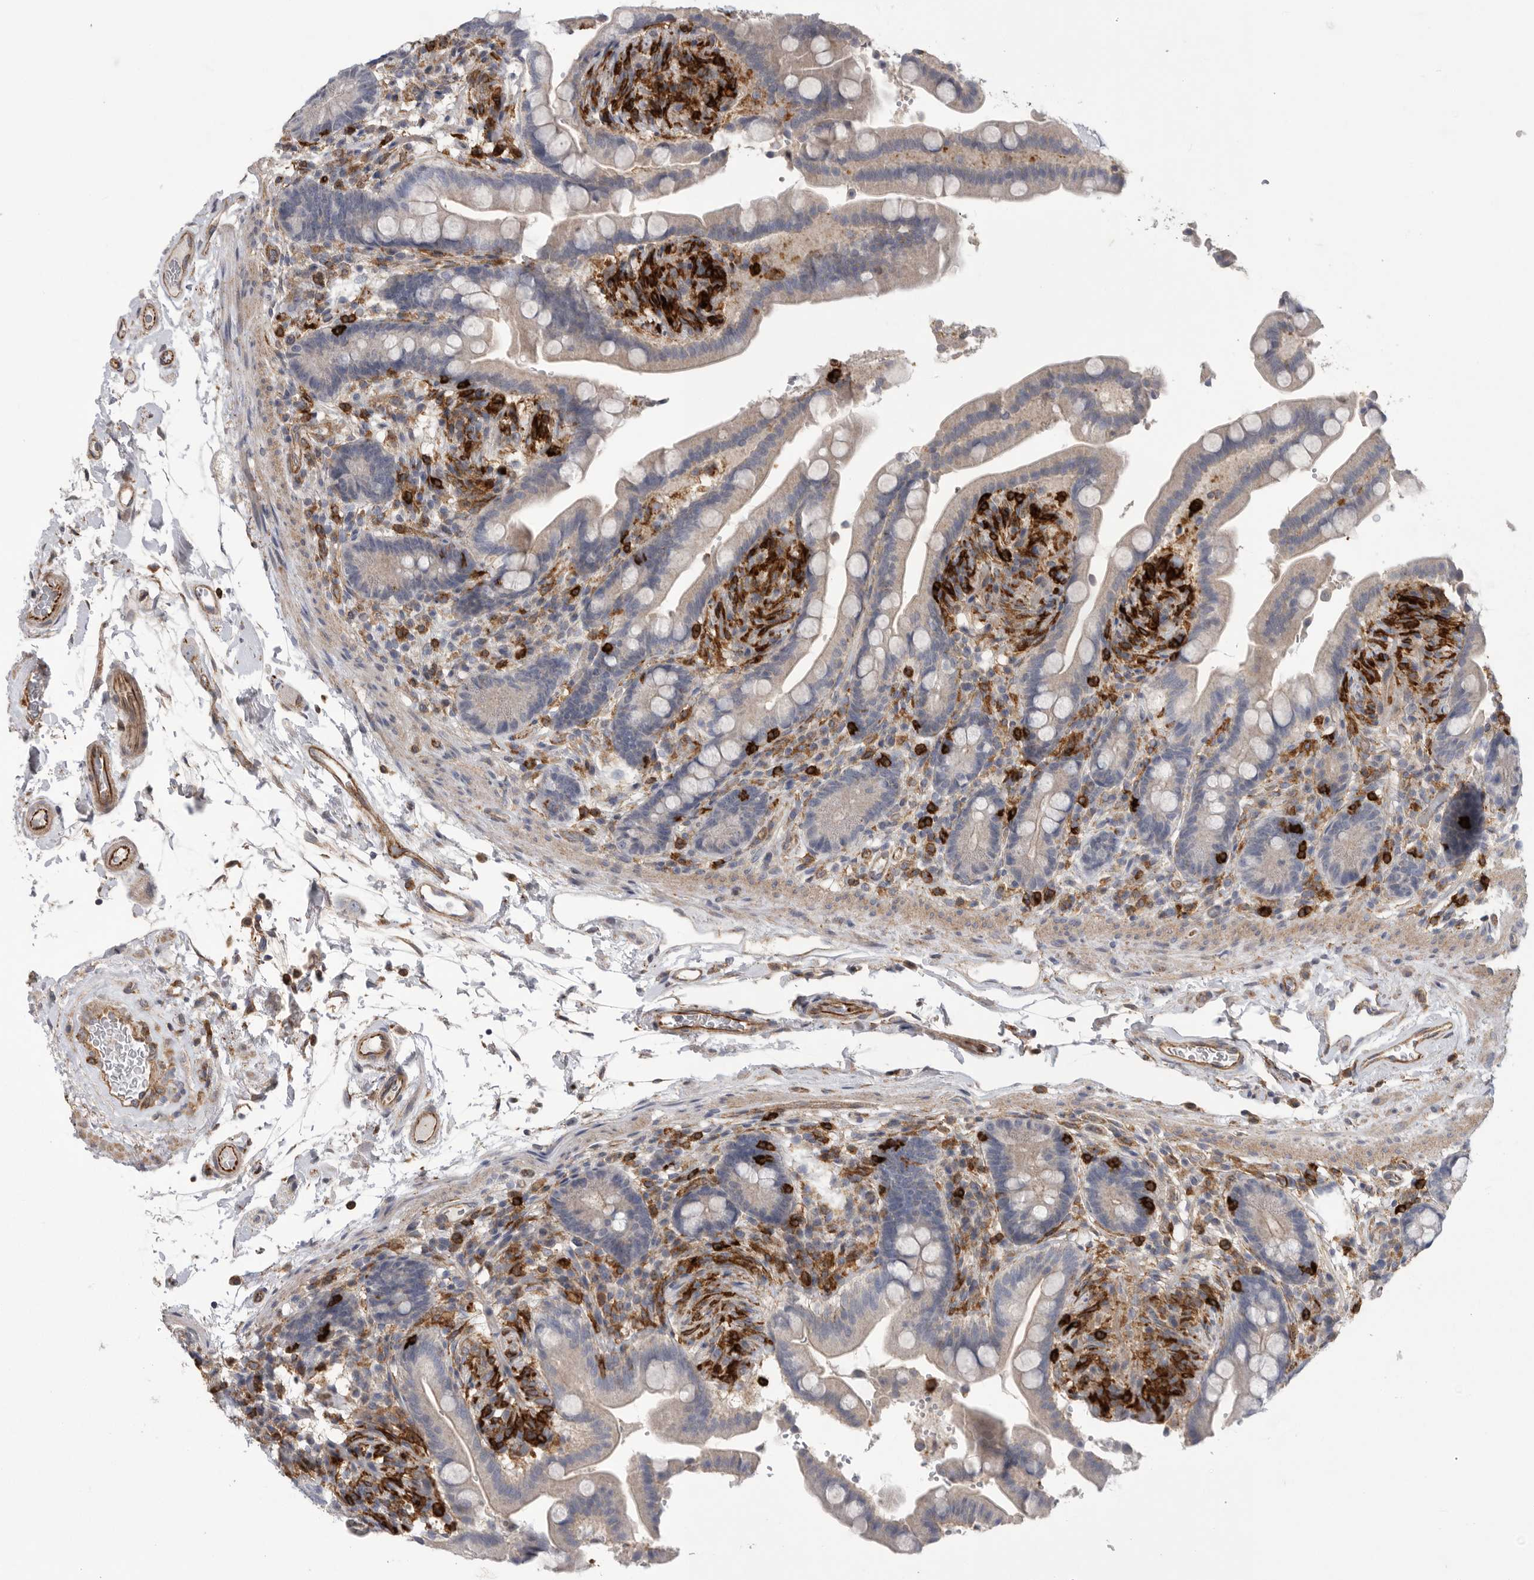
{"staining": {"intensity": "moderate", "quantity": "25%-75%", "location": "cytoplasmic/membranous"}, "tissue": "colon", "cell_type": "Endothelial cells", "image_type": "normal", "snomed": [{"axis": "morphology", "description": "Normal tissue, NOS"}, {"axis": "topography", "description": "Smooth muscle"}, {"axis": "topography", "description": "Colon"}], "caption": "Immunohistochemical staining of benign colon exhibits moderate cytoplasmic/membranous protein expression in approximately 25%-75% of endothelial cells.", "gene": "SIGLEC10", "patient": {"sex": "male", "age": 73}}